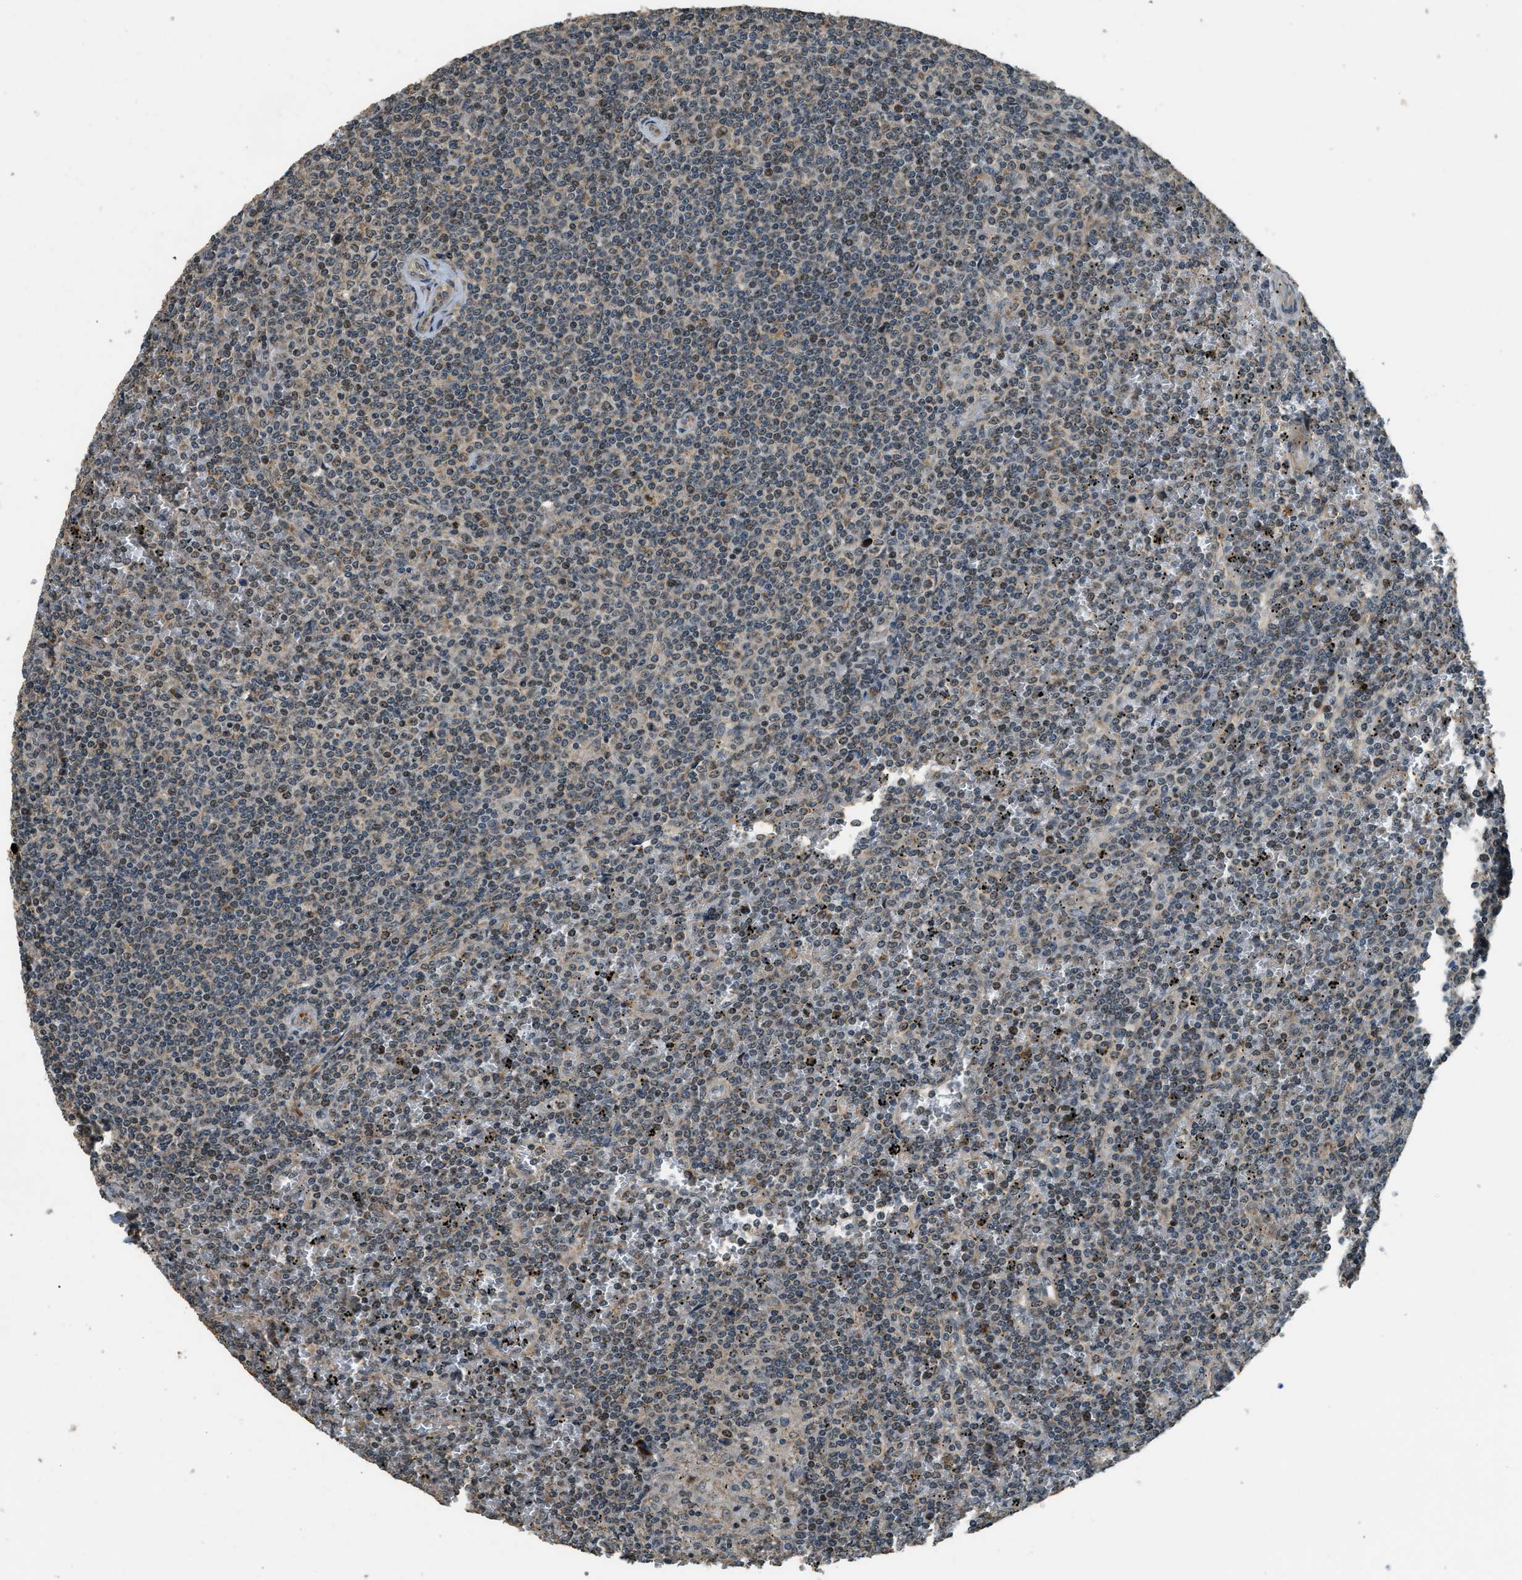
{"staining": {"intensity": "weak", "quantity": "25%-75%", "location": "nuclear"}, "tissue": "lymphoma", "cell_type": "Tumor cells", "image_type": "cancer", "snomed": [{"axis": "morphology", "description": "Malignant lymphoma, non-Hodgkin's type, Low grade"}, {"axis": "topography", "description": "Spleen"}], "caption": "DAB immunohistochemical staining of human low-grade malignant lymphoma, non-Hodgkin's type exhibits weak nuclear protein expression in about 25%-75% of tumor cells. Immunohistochemistry stains the protein of interest in brown and the nuclei are stained blue.", "gene": "MED21", "patient": {"sex": "female", "age": 19}}